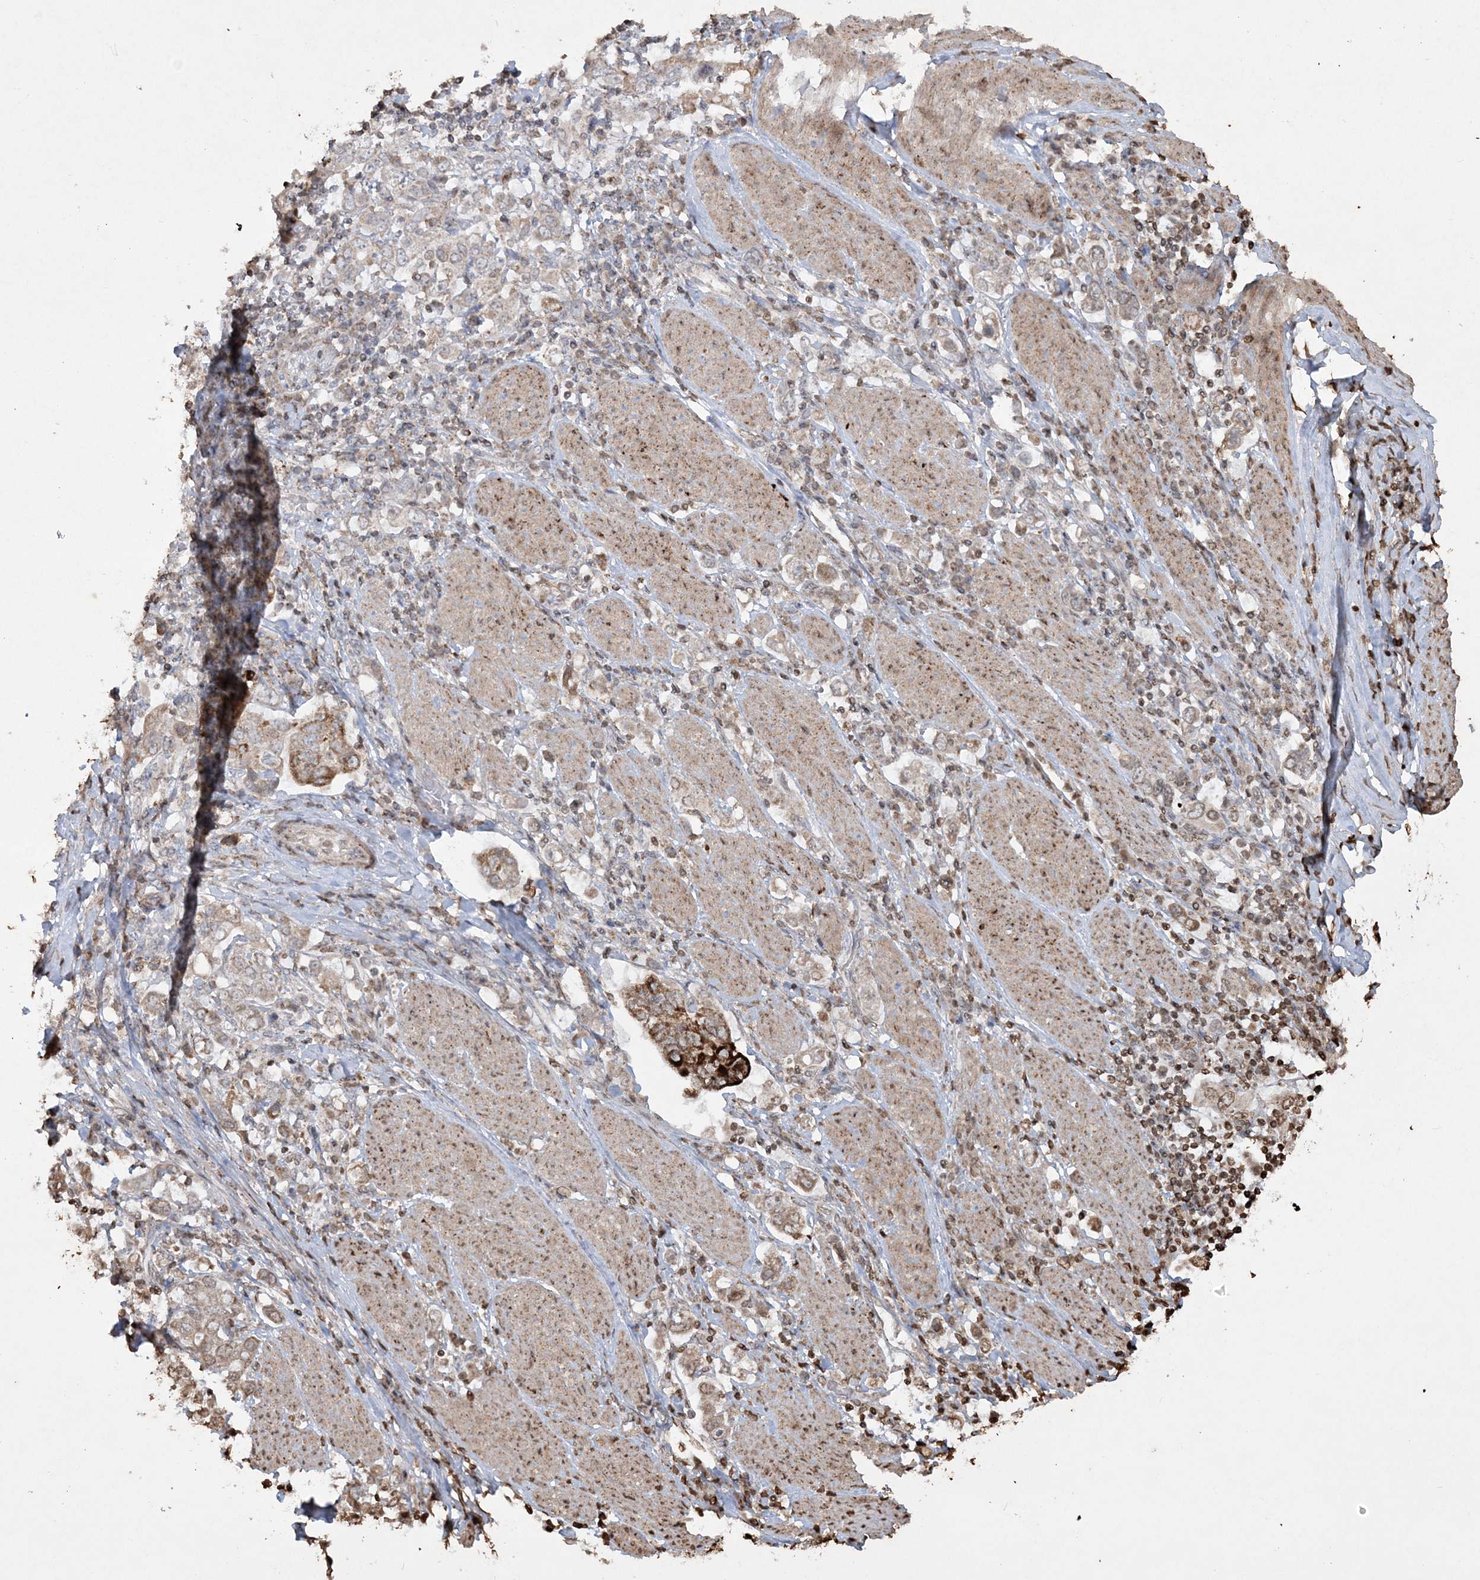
{"staining": {"intensity": "moderate", "quantity": "<25%", "location": "cytoplasmic/membranous"}, "tissue": "stomach cancer", "cell_type": "Tumor cells", "image_type": "cancer", "snomed": [{"axis": "morphology", "description": "Adenocarcinoma, NOS"}, {"axis": "topography", "description": "Stomach, upper"}], "caption": "Protein expression analysis of human stomach cancer reveals moderate cytoplasmic/membranous expression in approximately <25% of tumor cells. The protein of interest is stained brown, and the nuclei are stained in blue (DAB (3,3'-diaminobenzidine) IHC with brightfield microscopy, high magnification).", "gene": "TTC7A", "patient": {"sex": "male", "age": 62}}